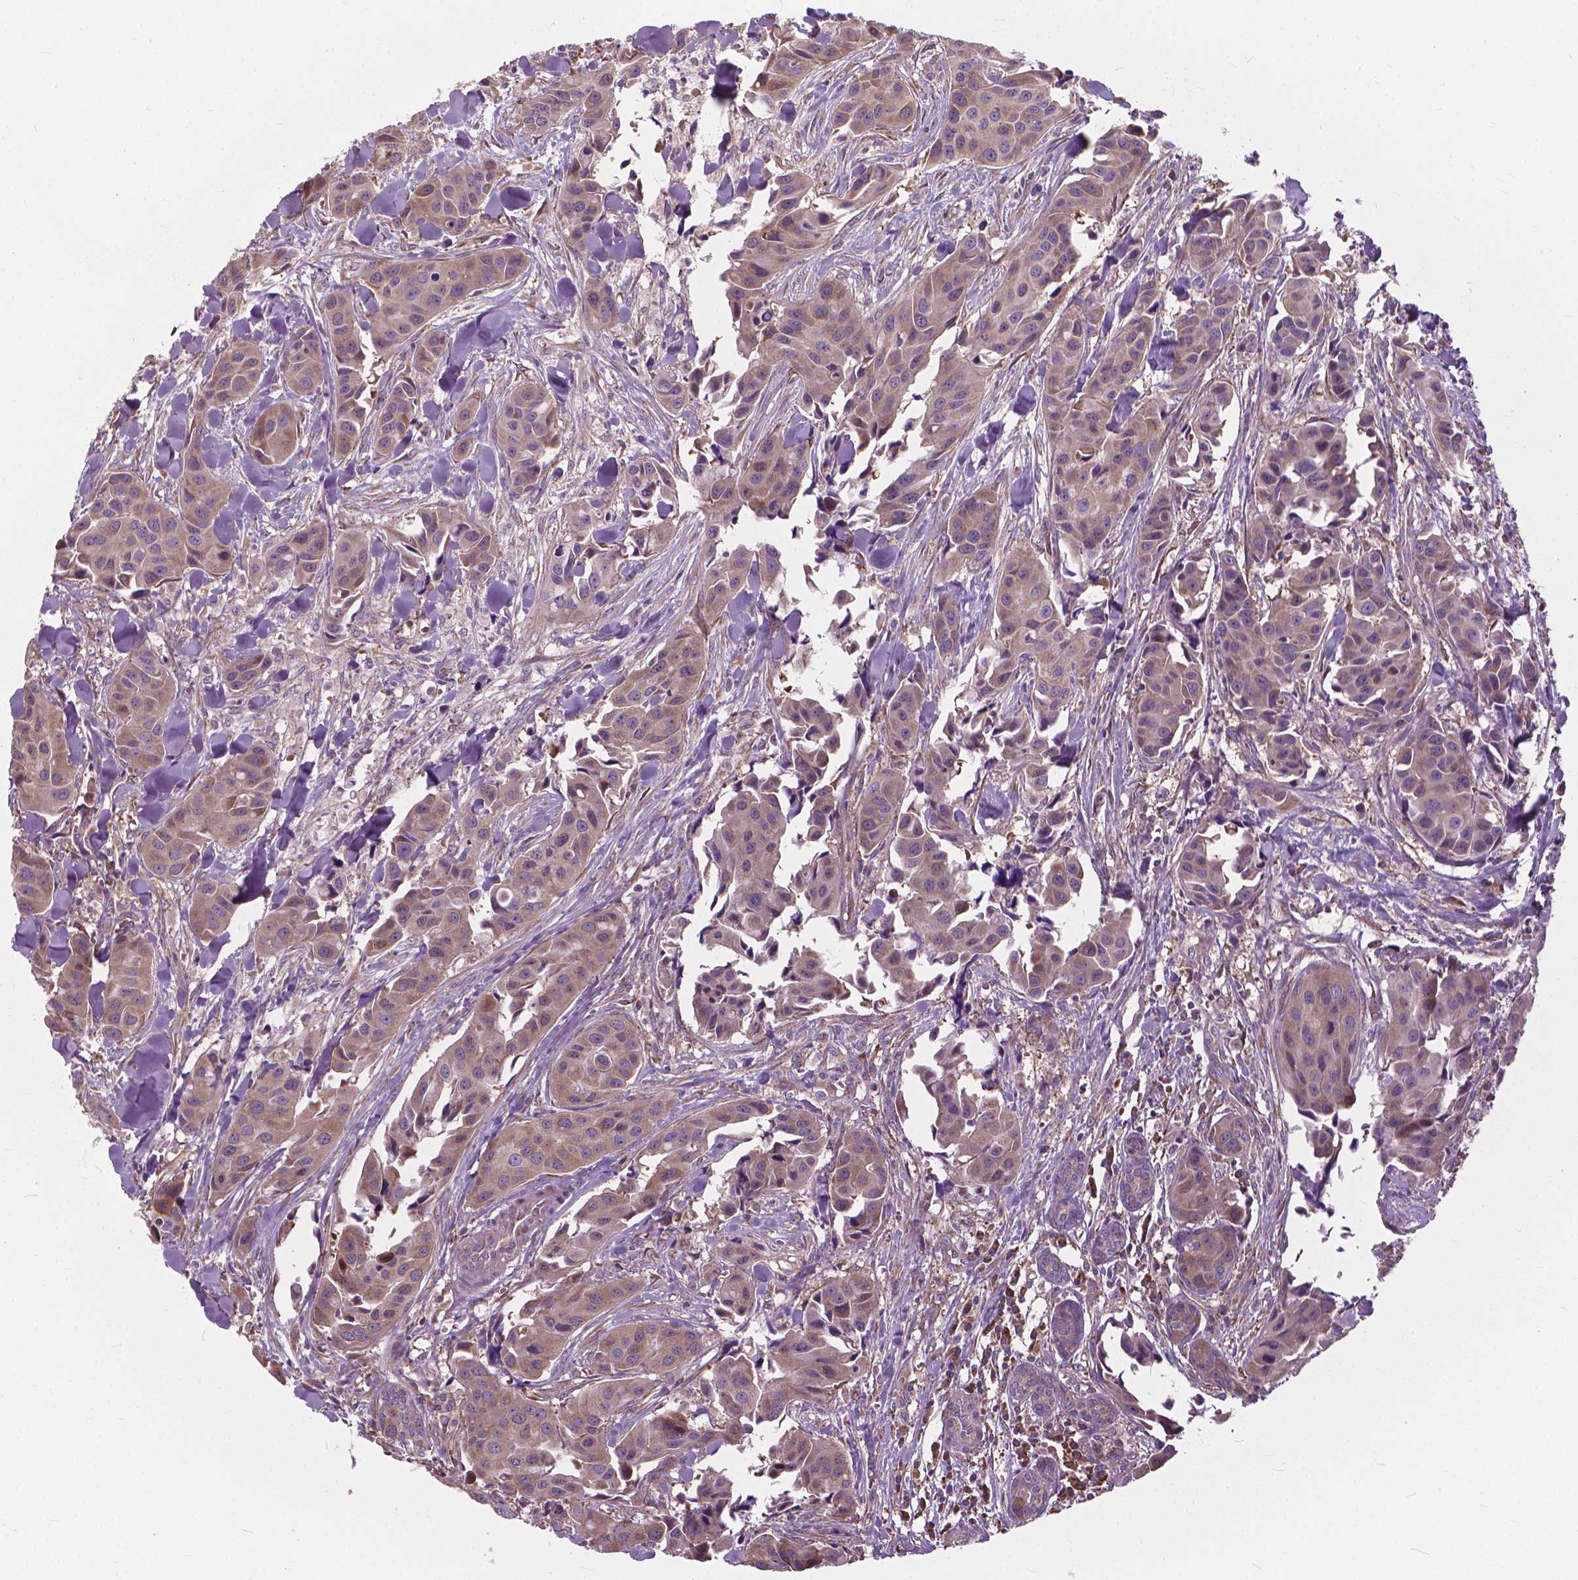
{"staining": {"intensity": "weak", "quantity": ">75%", "location": "cytoplasmic/membranous"}, "tissue": "head and neck cancer", "cell_type": "Tumor cells", "image_type": "cancer", "snomed": [{"axis": "morphology", "description": "Adenocarcinoma, NOS"}, {"axis": "topography", "description": "Head-Neck"}], "caption": "An image of head and neck adenocarcinoma stained for a protein displays weak cytoplasmic/membranous brown staining in tumor cells. (IHC, brightfield microscopy, high magnification).", "gene": "NUDT1", "patient": {"sex": "male", "age": 76}}